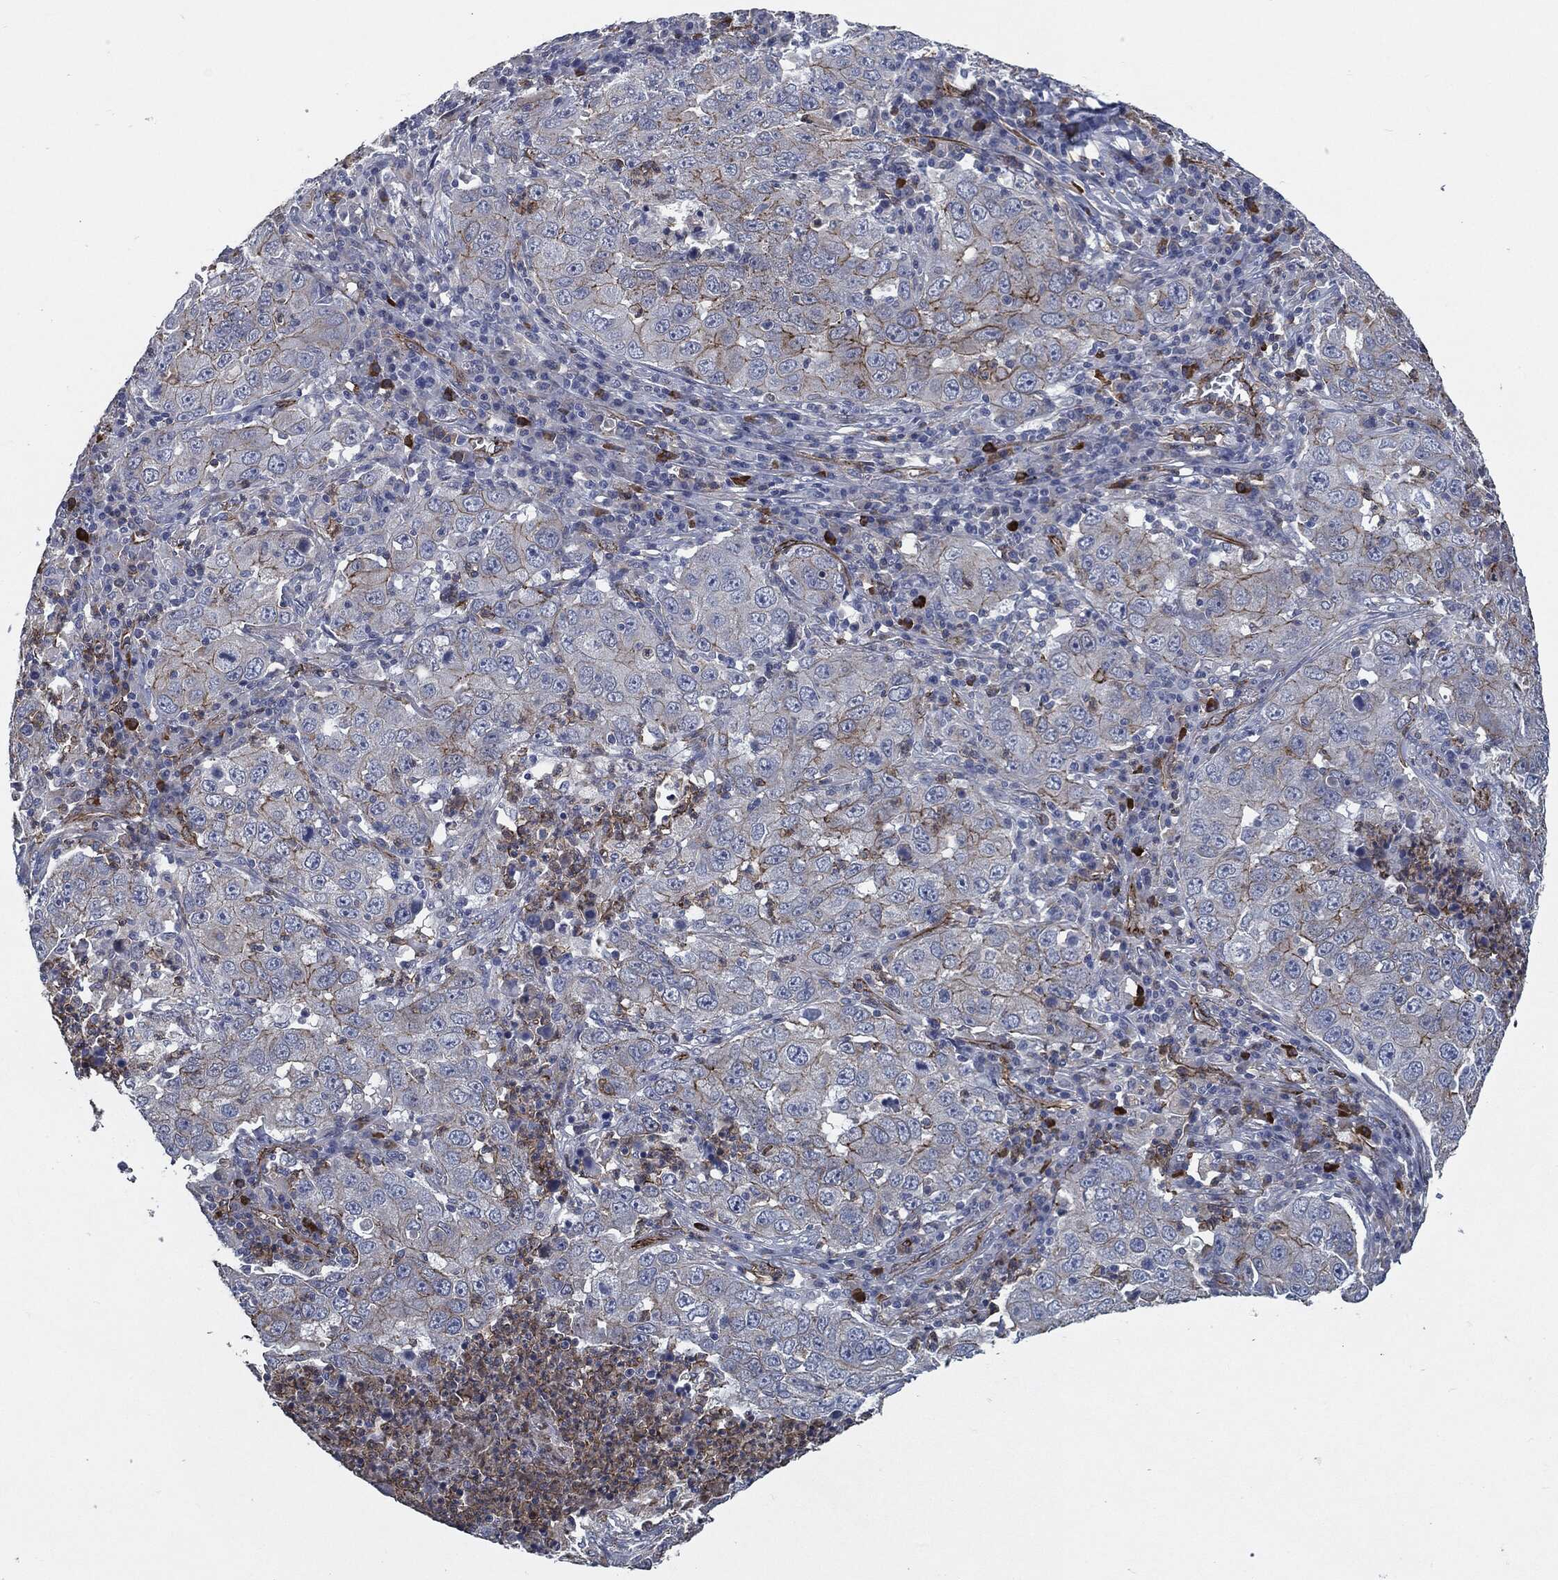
{"staining": {"intensity": "strong", "quantity": "<25%", "location": "cytoplasmic/membranous"}, "tissue": "lung cancer", "cell_type": "Tumor cells", "image_type": "cancer", "snomed": [{"axis": "morphology", "description": "Adenocarcinoma, NOS"}, {"axis": "topography", "description": "Lung"}], "caption": "Immunohistochemistry (DAB) staining of human adenocarcinoma (lung) shows strong cytoplasmic/membranous protein staining in about <25% of tumor cells.", "gene": "SVIL", "patient": {"sex": "male", "age": 73}}